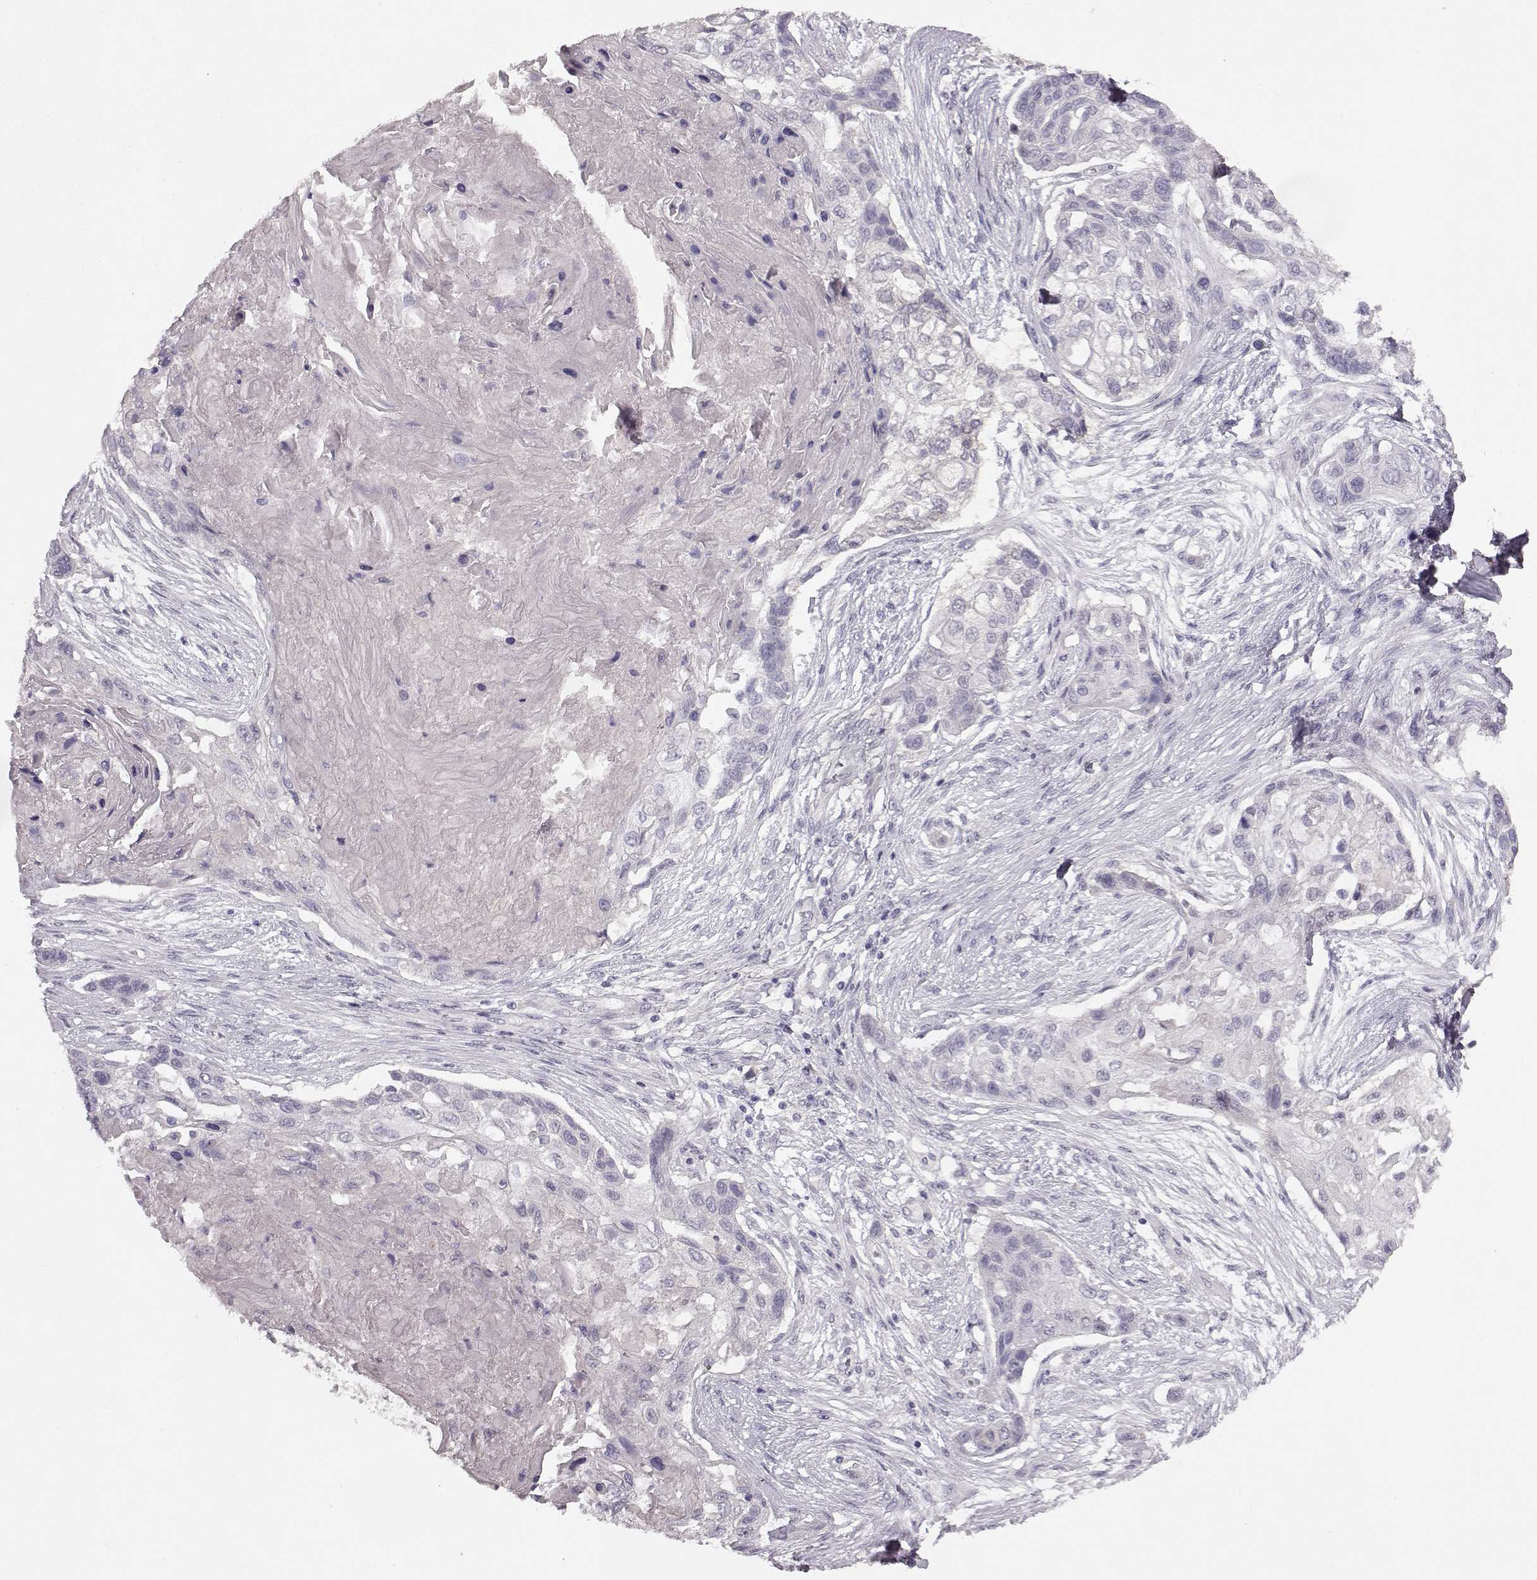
{"staining": {"intensity": "negative", "quantity": "none", "location": "none"}, "tissue": "lung cancer", "cell_type": "Tumor cells", "image_type": "cancer", "snomed": [{"axis": "morphology", "description": "Squamous cell carcinoma, NOS"}, {"axis": "topography", "description": "Lung"}], "caption": "Immunohistochemistry (IHC) of lung cancer (squamous cell carcinoma) displays no staining in tumor cells. Brightfield microscopy of immunohistochemistry stained with DAB (3,3'-diaminobenzidine) (brown) and hematoxylin (blue), captured at high magnification.", "gene": "SPAG17", "patient": {"sex": "male", "age": 69}}